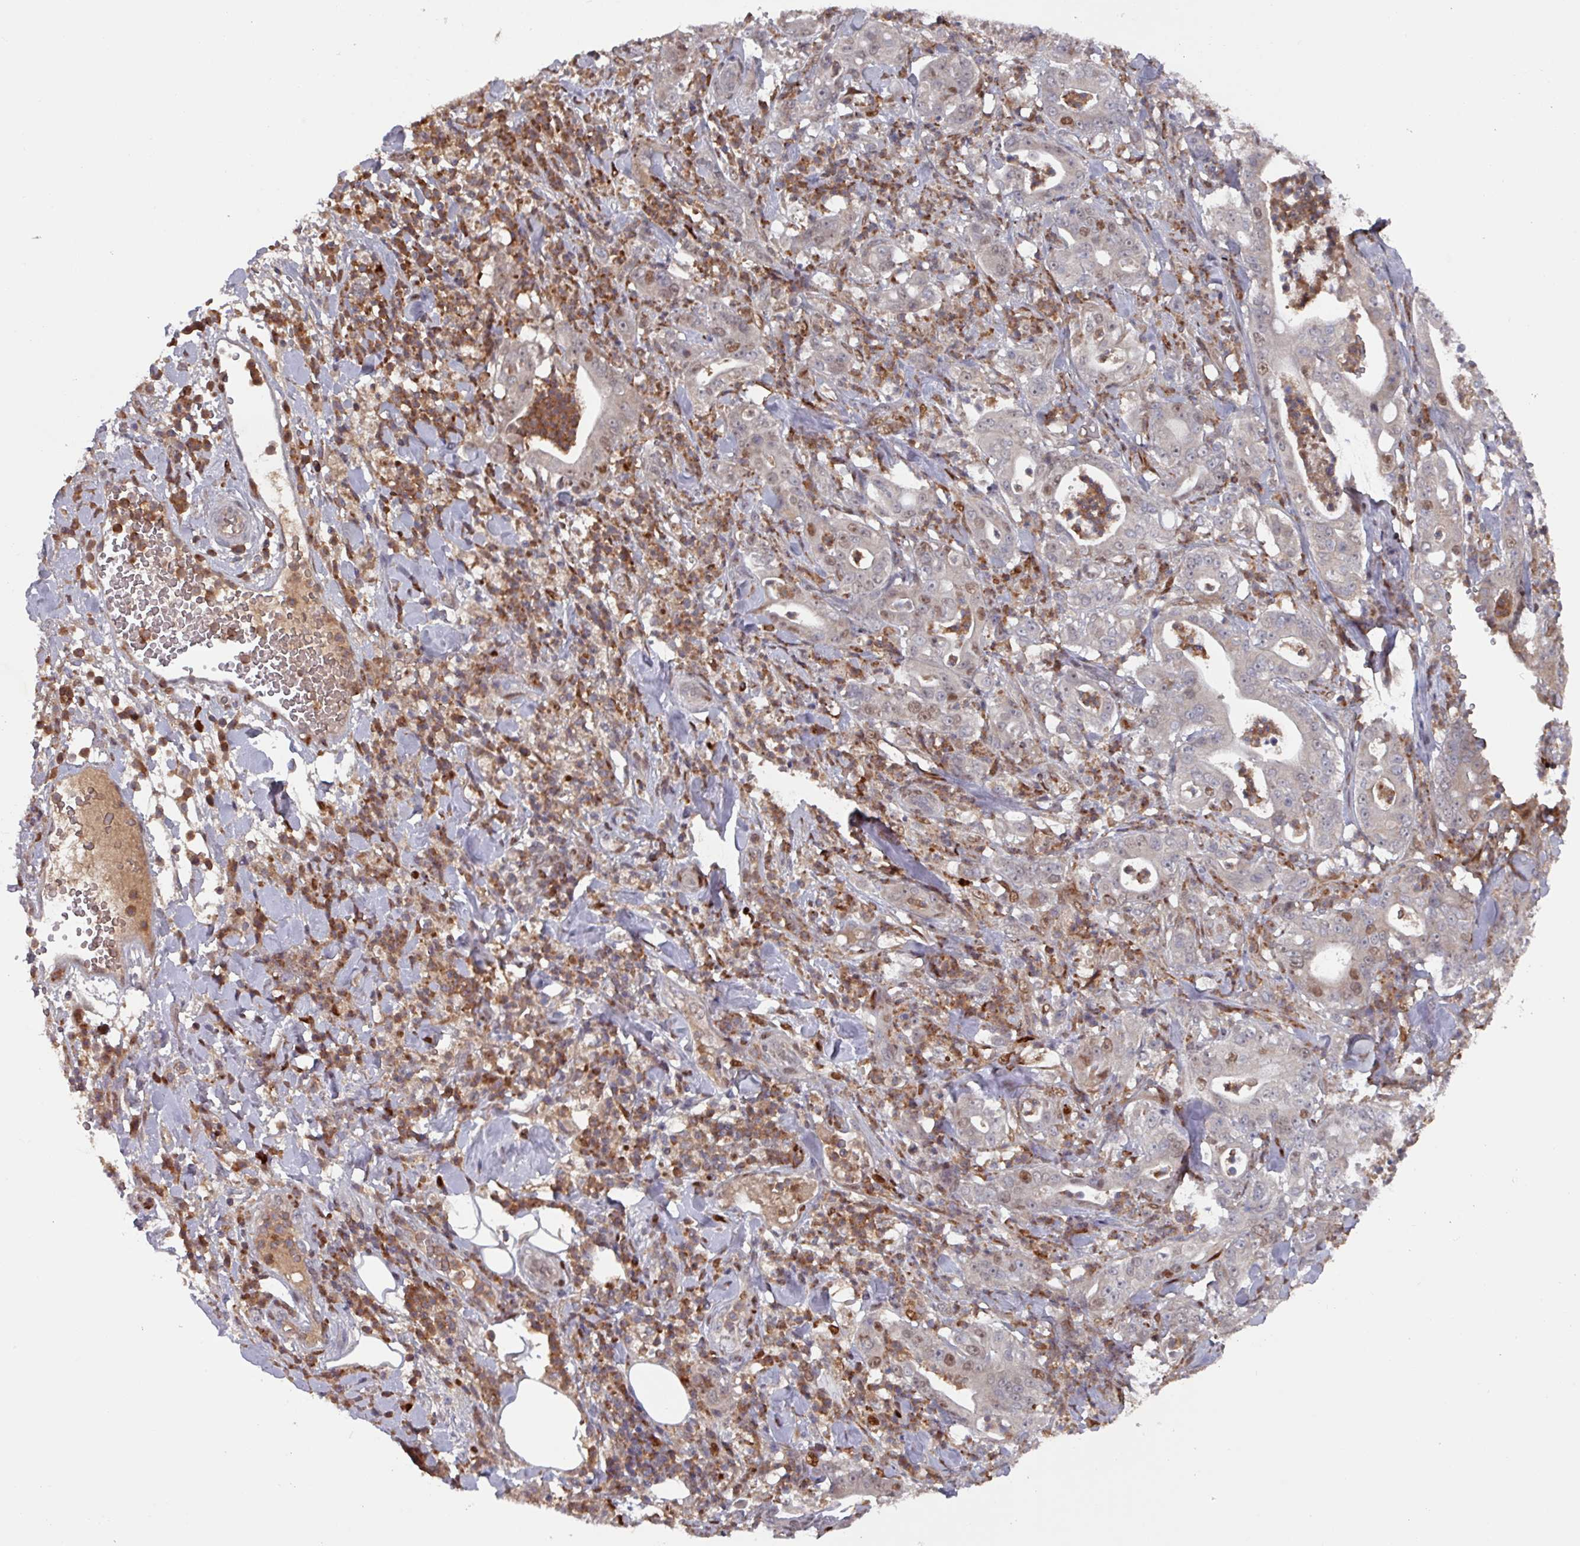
{"staining": {"intensity": "weak", "quantity": "25%-75%", "location": "cytoplasmic/membranous,nuclear"}, "tissue": "pancreatic cancer", "cell_type": "Tumor cells", "image_type": "cancer", "snomed": [{"axis": "morphology", "description": "Adenocarcinoma, NOS"}, {"axis": "topography", "description": "Pancreas"}], "caption": "Immunohistochemistry of human pancreatic cancer (adenocarcinoma) displays low levels of weak cytoplasmic/membranous and nuclear staining in about 25%-75% of tumor cells.", "gene": "PRRX1", "patient": {"sex": "male", "age": 71}}